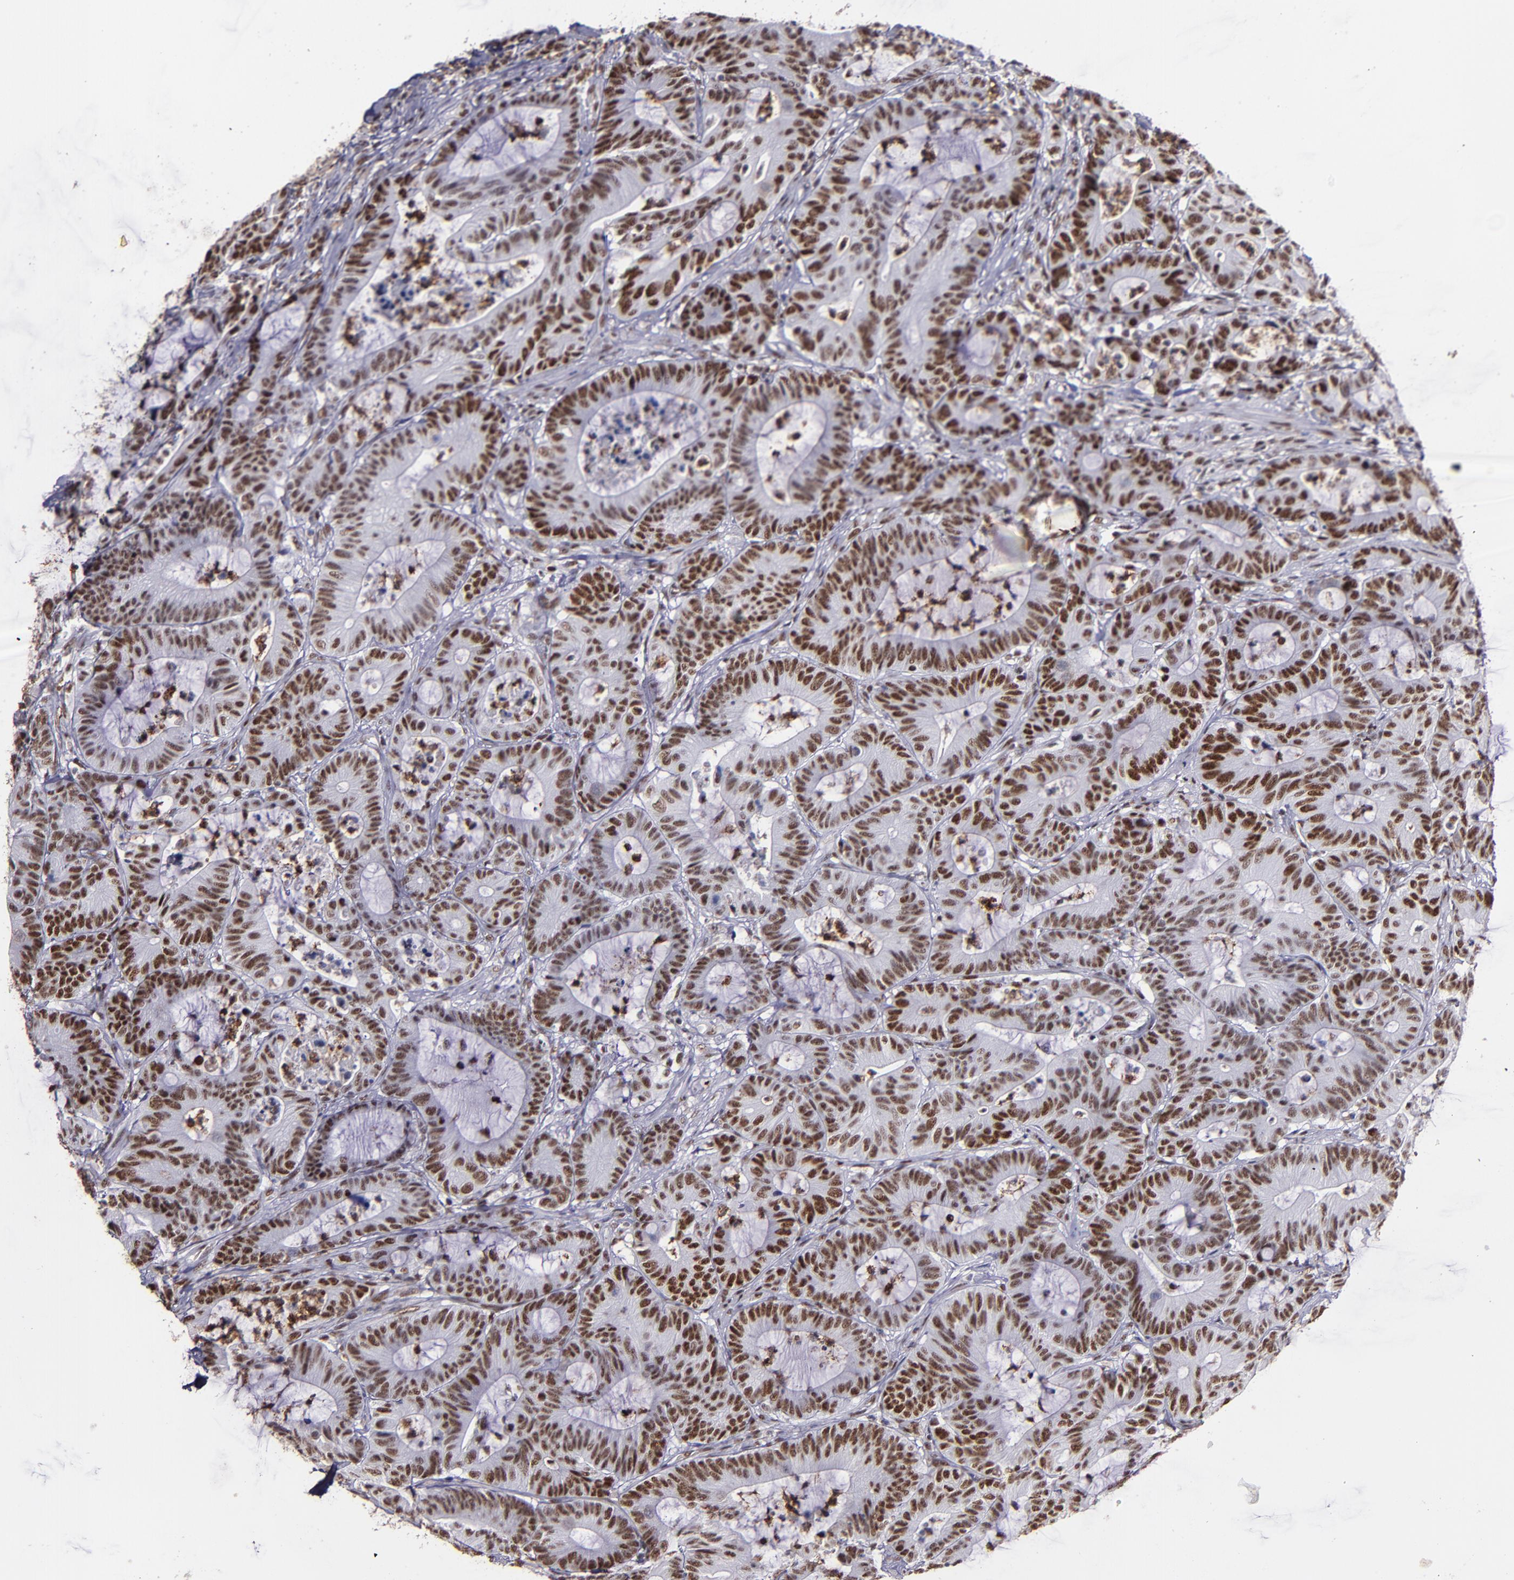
{"staining": {"intensity": "moderate", "quantity": ">75%", "location": "nuclear"}, "tissue": "colorectal cancer", "cell_type": "Tumor cells", "image_type": "cancer", "snomed": [{"axis": "morphology", "description": "Adenocarcinoma, NOS"}, {"axis": "topography", "description": "Colon"}], "caption": "A photomicrograph of human colorectal cancer stained for a protein displays moderate nuclear brown staining in tumor cells.", "gene": "PPP4R3A", "patient": {"sex": "female", "age": 84}}